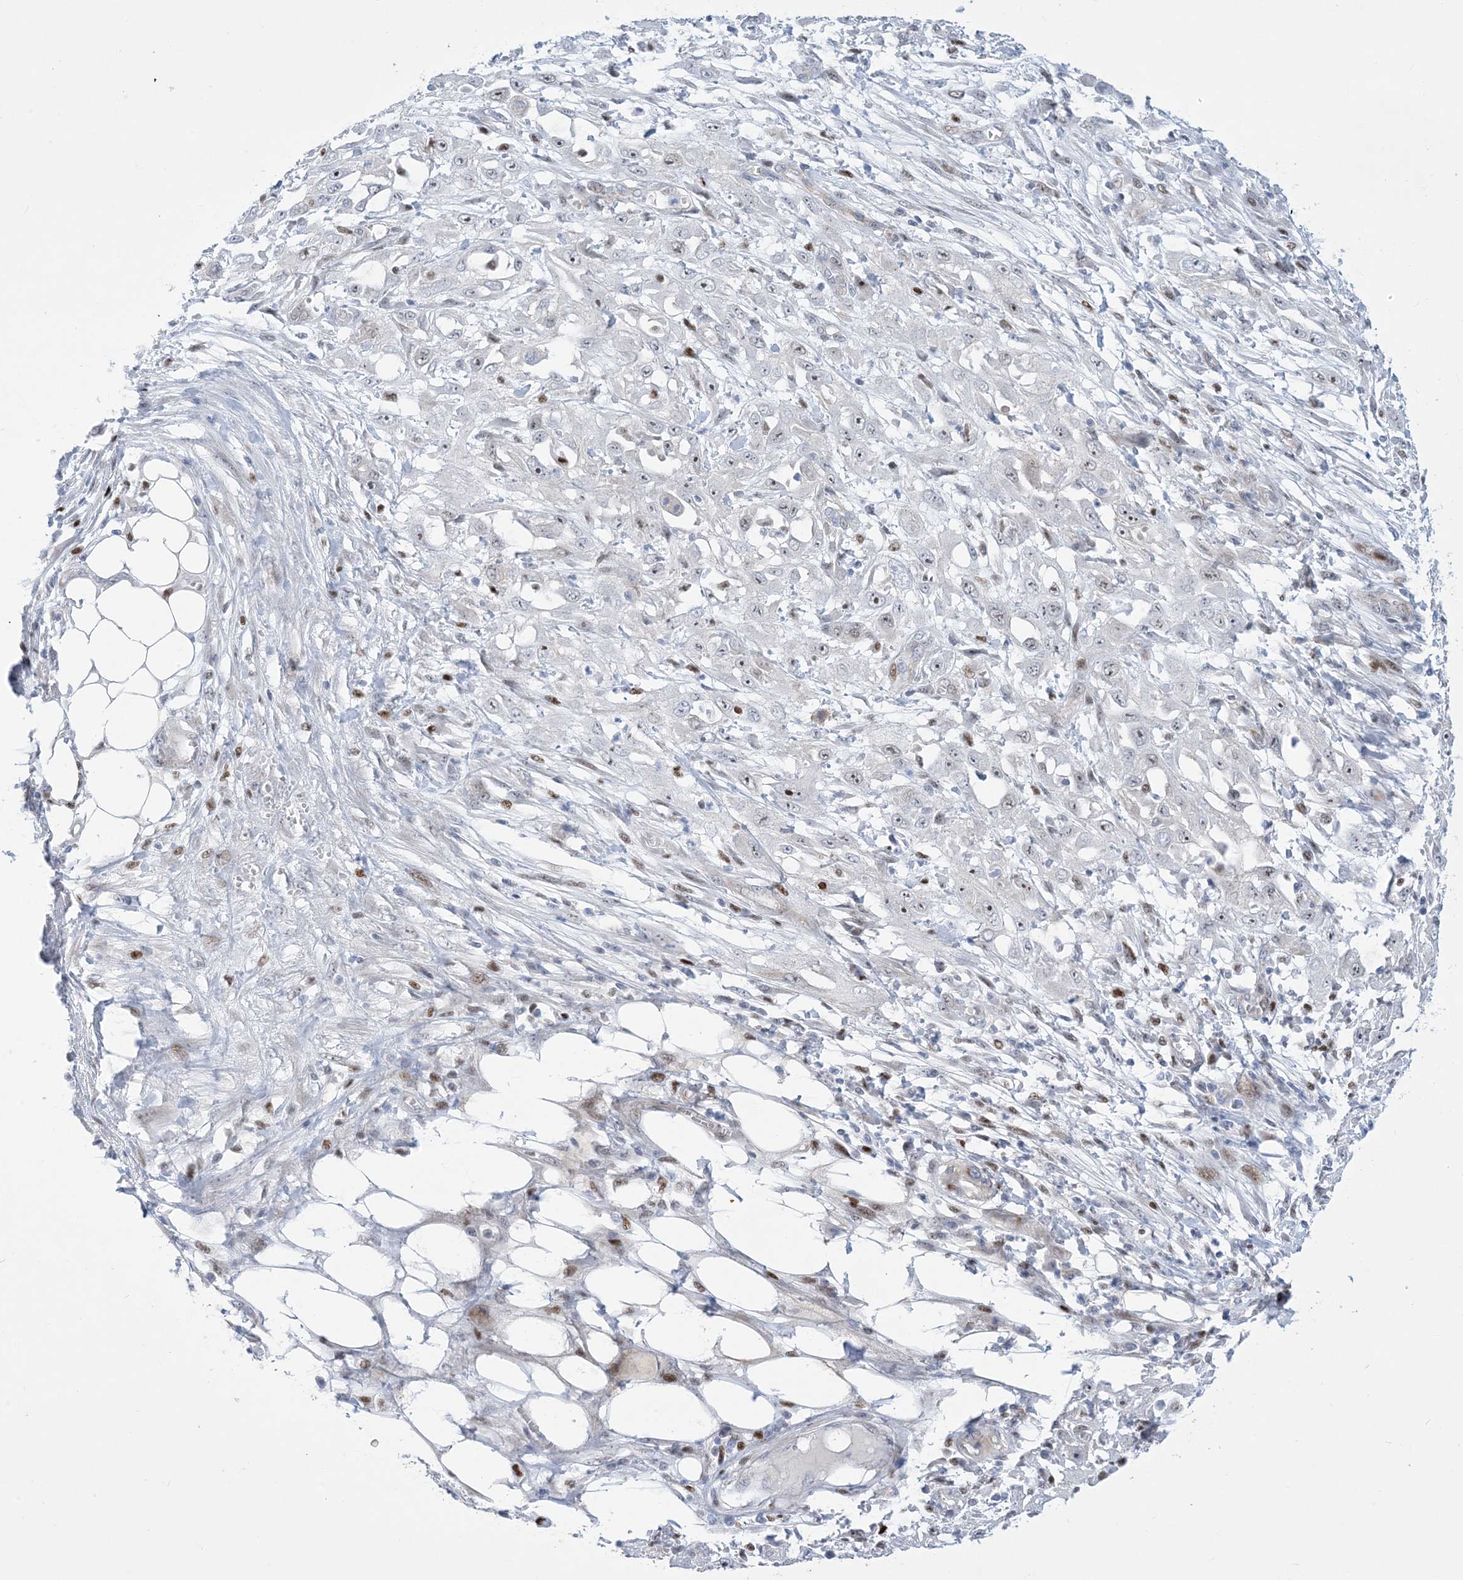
{"staining": {"intensity": "weak", "quantity": "<25%", "location": "nuclear"}, "tissue": "skin cancer", "cell_type": "Tumor cells", "image_type": "cancer", "snomed": [{"axis": "morphology", "description": "Squamous cell carcinoma, NOS"}, {"axis": "morphology", "description": "Squamous cell carcinoma, metastatic, NOS"}, {"axis": "topography", "description": "Skin"}, {"axis": "topography", "description": "Lymph node"}], "caption": "Tumor cells are negative for brown protein staining in skin metastatic squamous cell carcinoma. The staining is performed using DAB (3,3'-diaminobenzidine) brown chromogen with nuclei counter-stained in using hematoxylin.", "gene": "MARS2", "patient": {"sex": "male", "age": 75}}